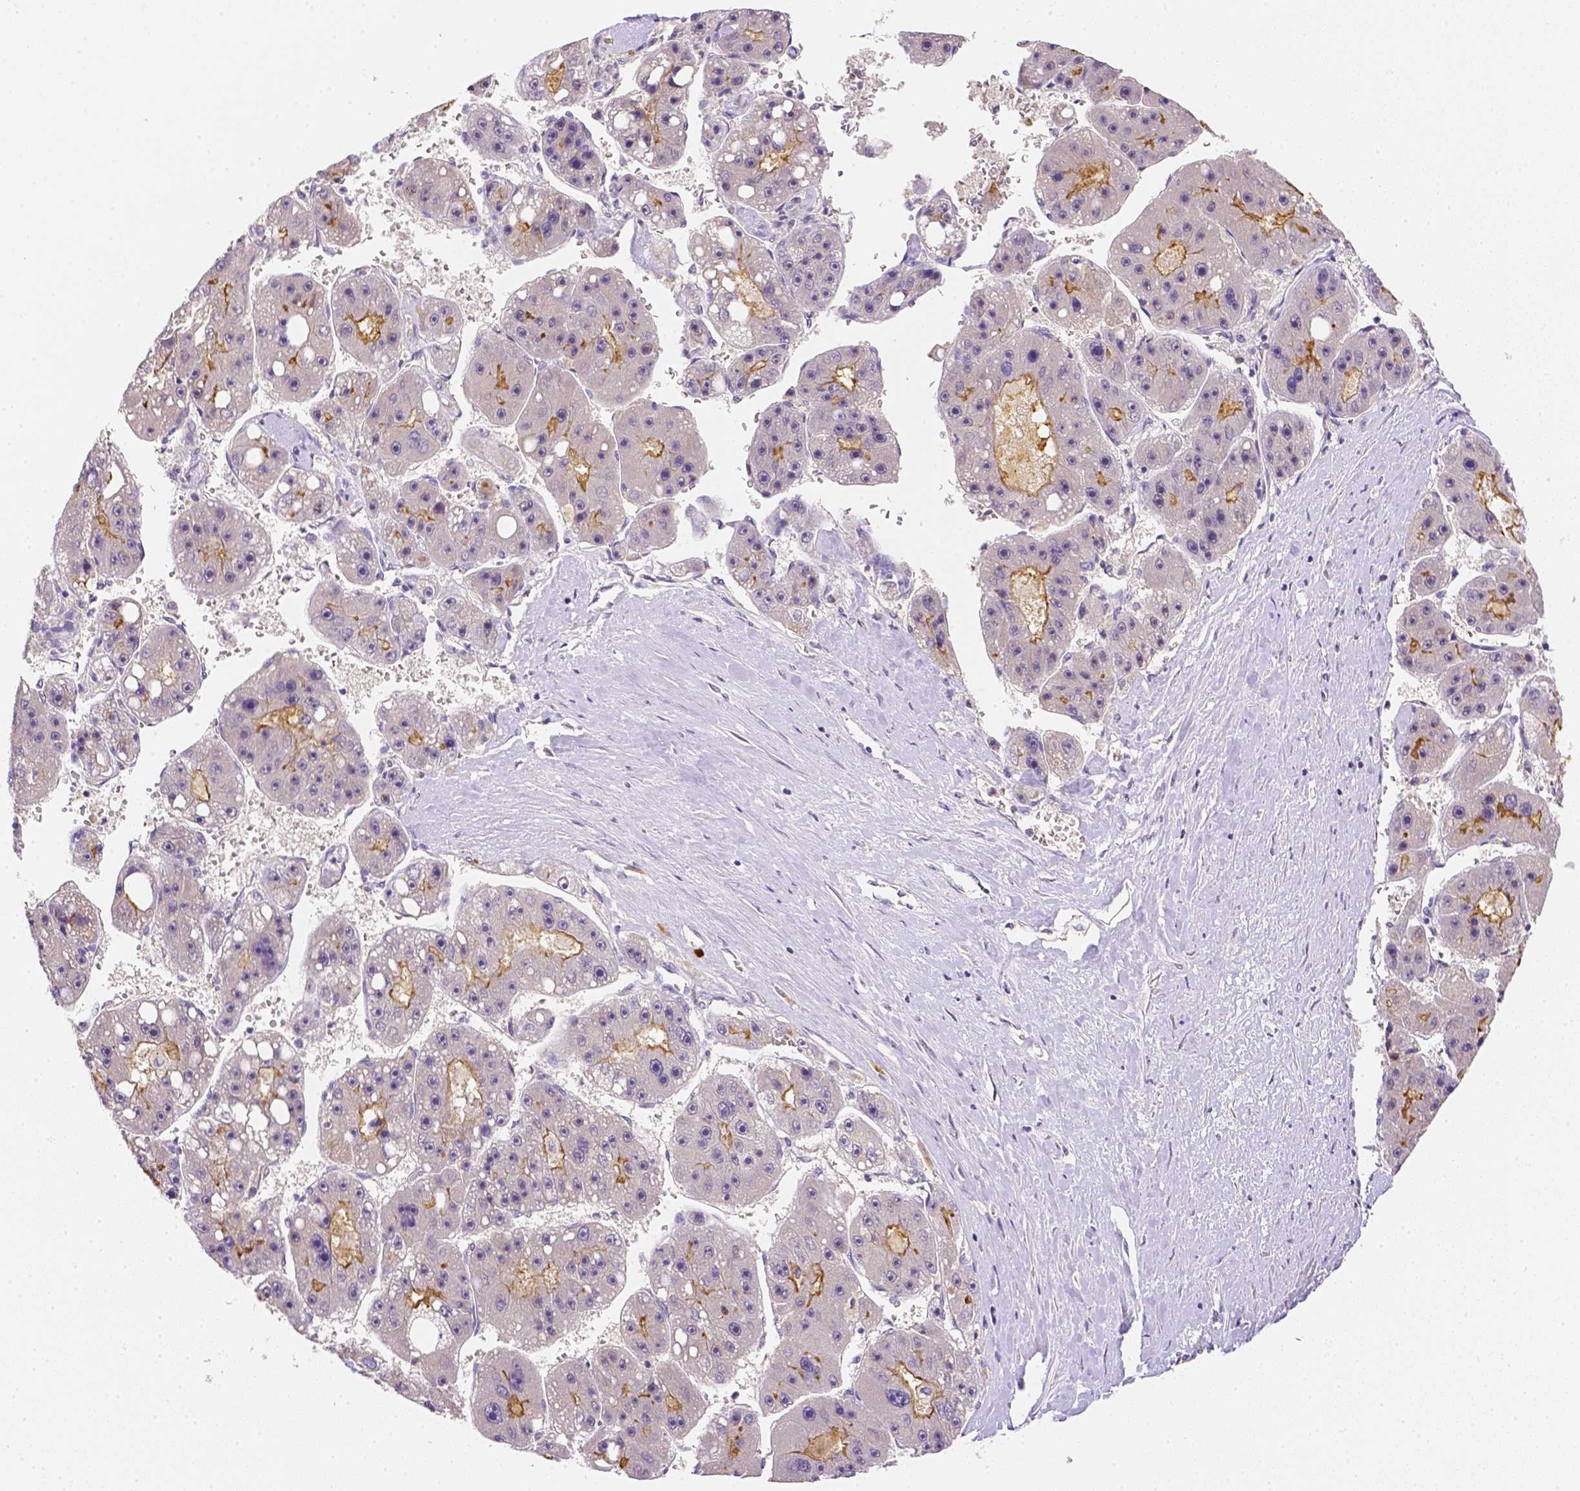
{"staining": {"intensity": "moderate", "quantity": "<25%", "location": "cytoplasmic/membranous"}, "tissue": "liver cancer", "cell_type": "Tumor cells", "image_type": "cancer", "snomed": [{"axis": "morphology", "description": "Carcinoma, Hepatocellular, NOS"}, {"axis": "topography", "description": "Liver"}], "caption": "An immunohistochemistry photomicrograph of tumor tissue is shown. Protein staining in brown labels moderate cytoplasmic/membranous positivity in hepatocellular carcinoma (liver) within tumor cells.", "gene": "C10orf67", "patient": {"sex": "female", "age": 61}}